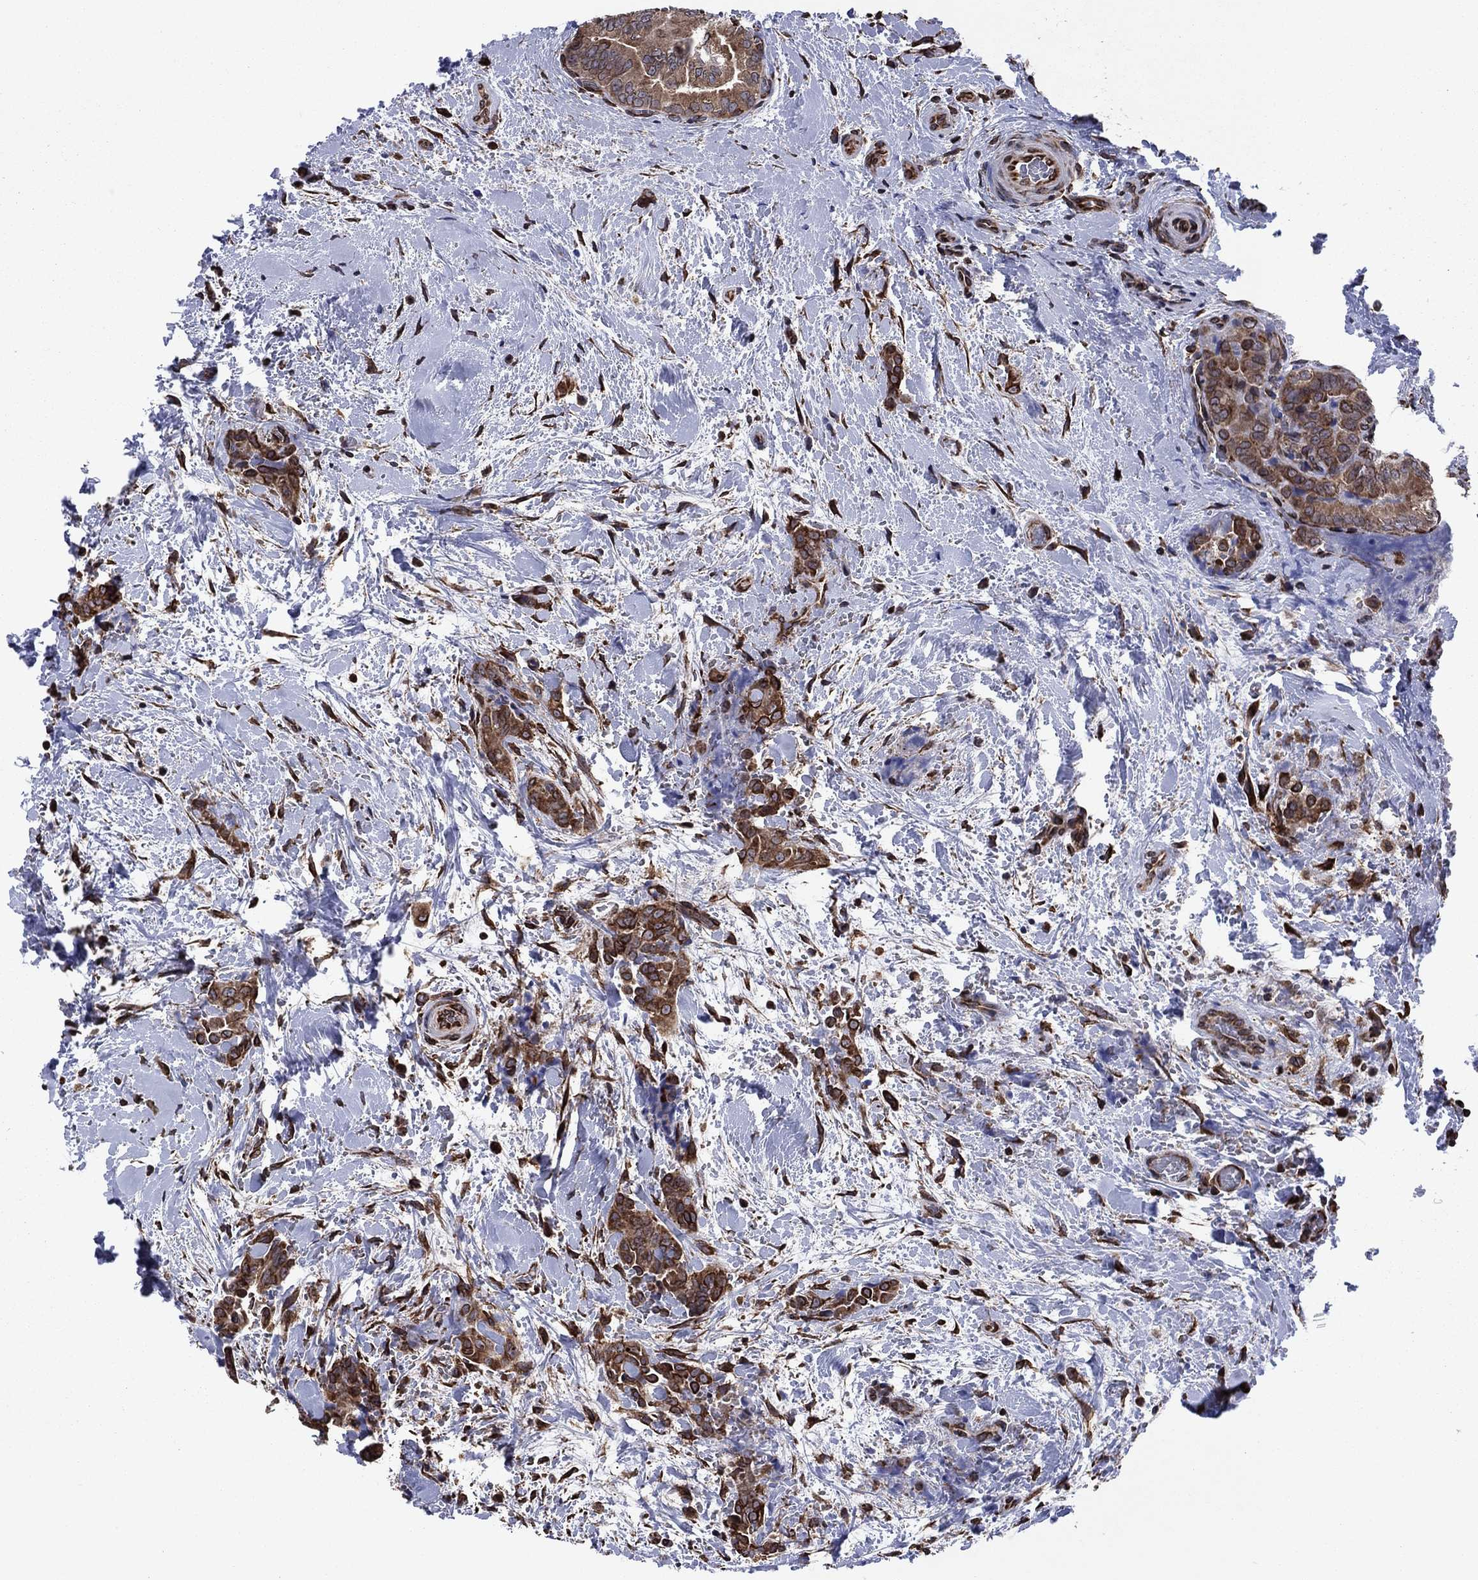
{"staining": {"intensity": "strong", "quantity": ">75%", "location": "cytoplasmic/membranous"}, "tissue": "thyroid cancer", "cell_type": "Tumor cells", "image_type": "cancer", "snomed": [{"axis": "morphology", "description": "Papillary adenocarcinoma, NOS"}, {"axis": "topography", "description": "Thyroid gland"}], "caption": "Protein analysis of thyroid cancer (papillary adenocarcinoma) tissue shows strong cytoplasmic/membranous positivity in about >75% of tumor cells.", "gene": "YBX1", "patient": {"sex": "male", "age": 61}}